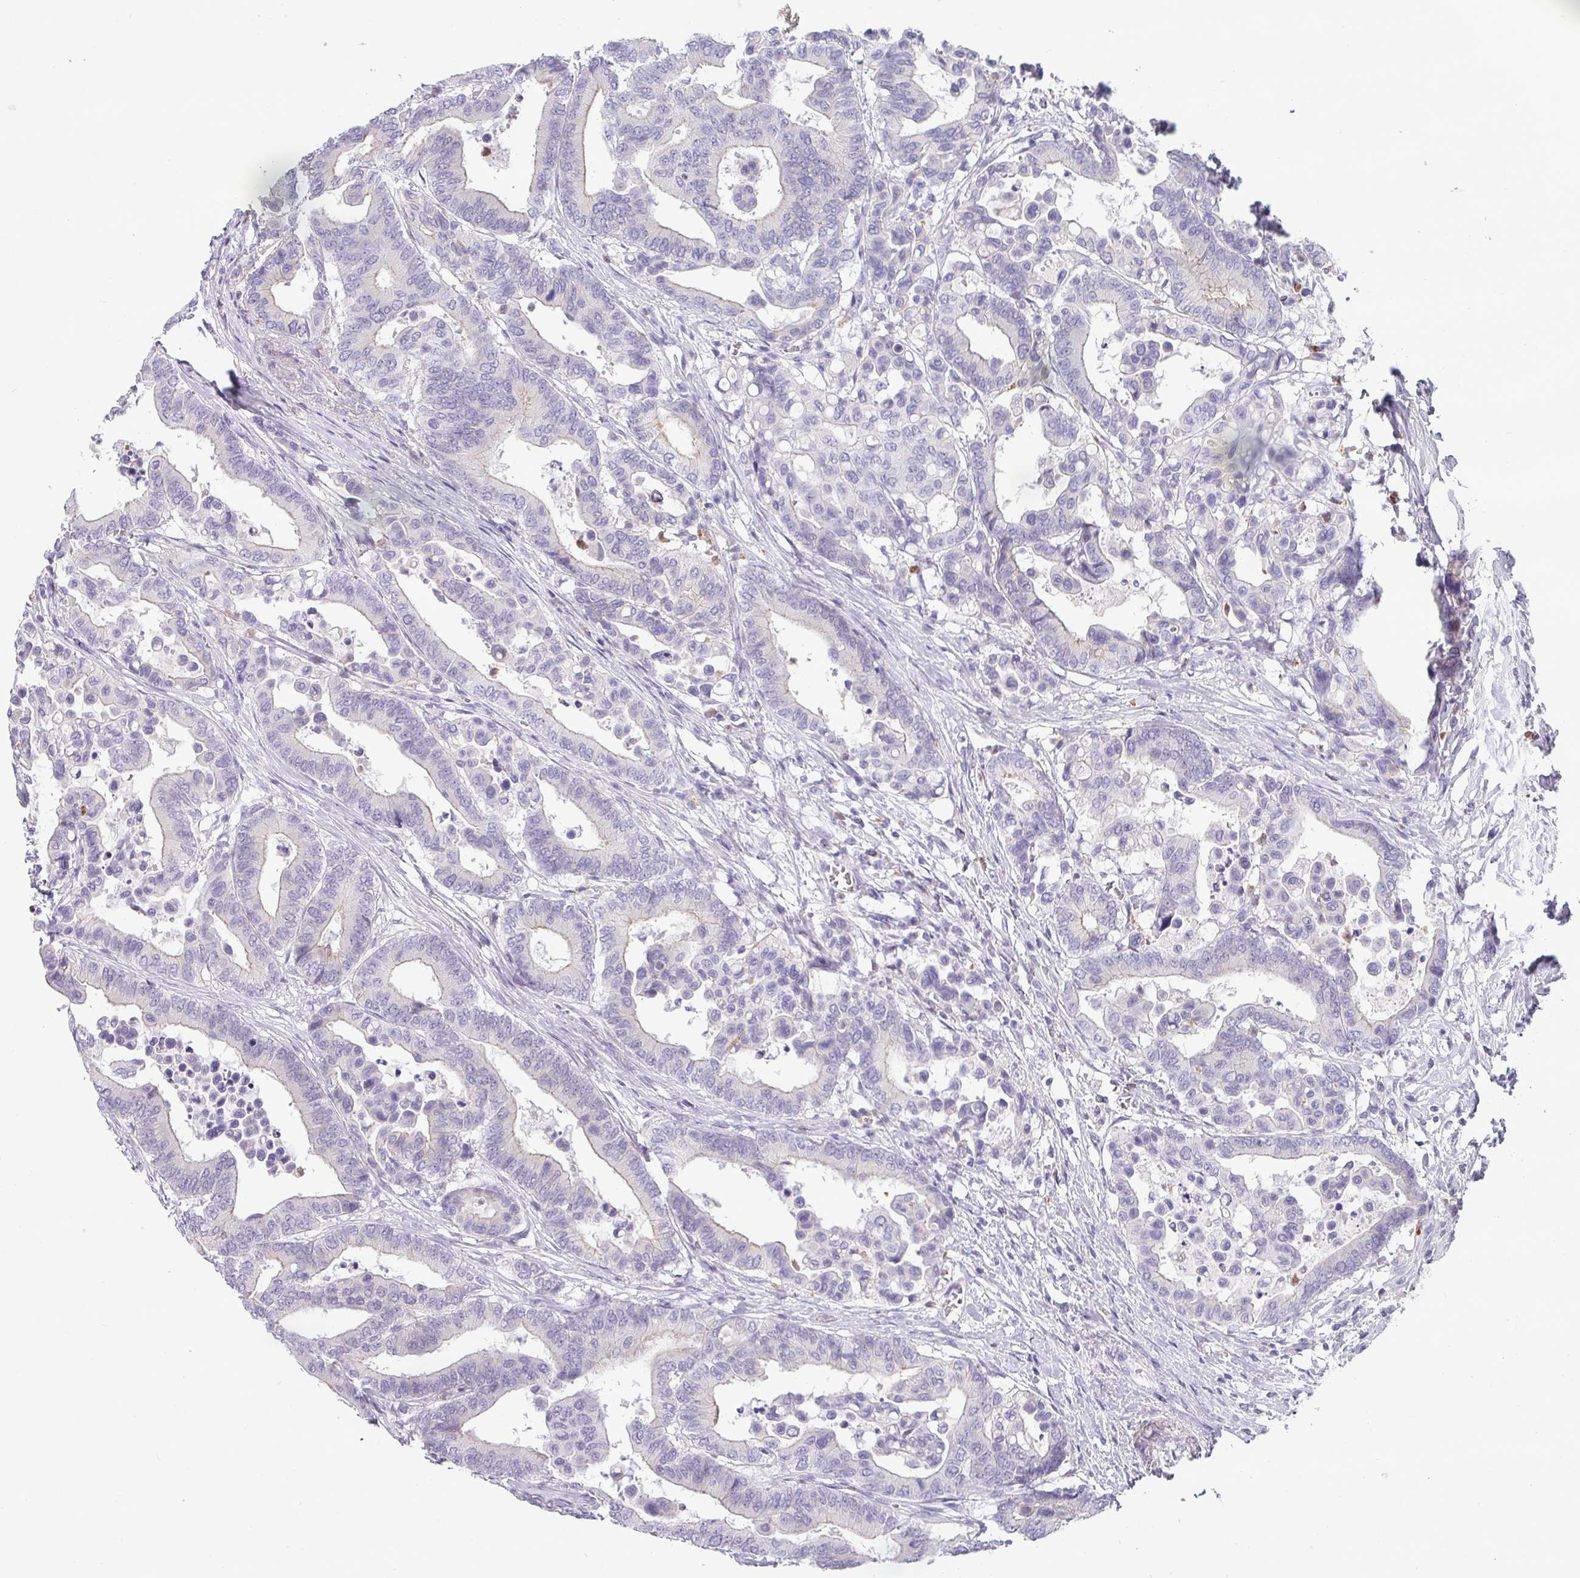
{"staining": {"intensity": "negative", "quantity": "none", "location": "none"}, "tissue": "colorectal cancer", "cell_type": "Tumor cells", "image_type": "cancer", "snomed": [{"axis": "morphology", "description": "Normal tissue, NOS"}, {"axis": "morphology", "description": "Adenocarcinoma, NOS"}, {"axis": "topography", "description": "Colon"}], "caption": "This is a histopathology image of immunohistochemistry (IHC) staining of adenocarcinoma (colorectal), which shows no staining in tumor cells. Brightfield microscopy of immunohistochemistry stained with DAB (3,3'-diaminobenzidine) (brown) and hematoxylin (blue), captured at high magnification.", "gene": "BTLA", "patient": {"sex": "male", "age": 82}}